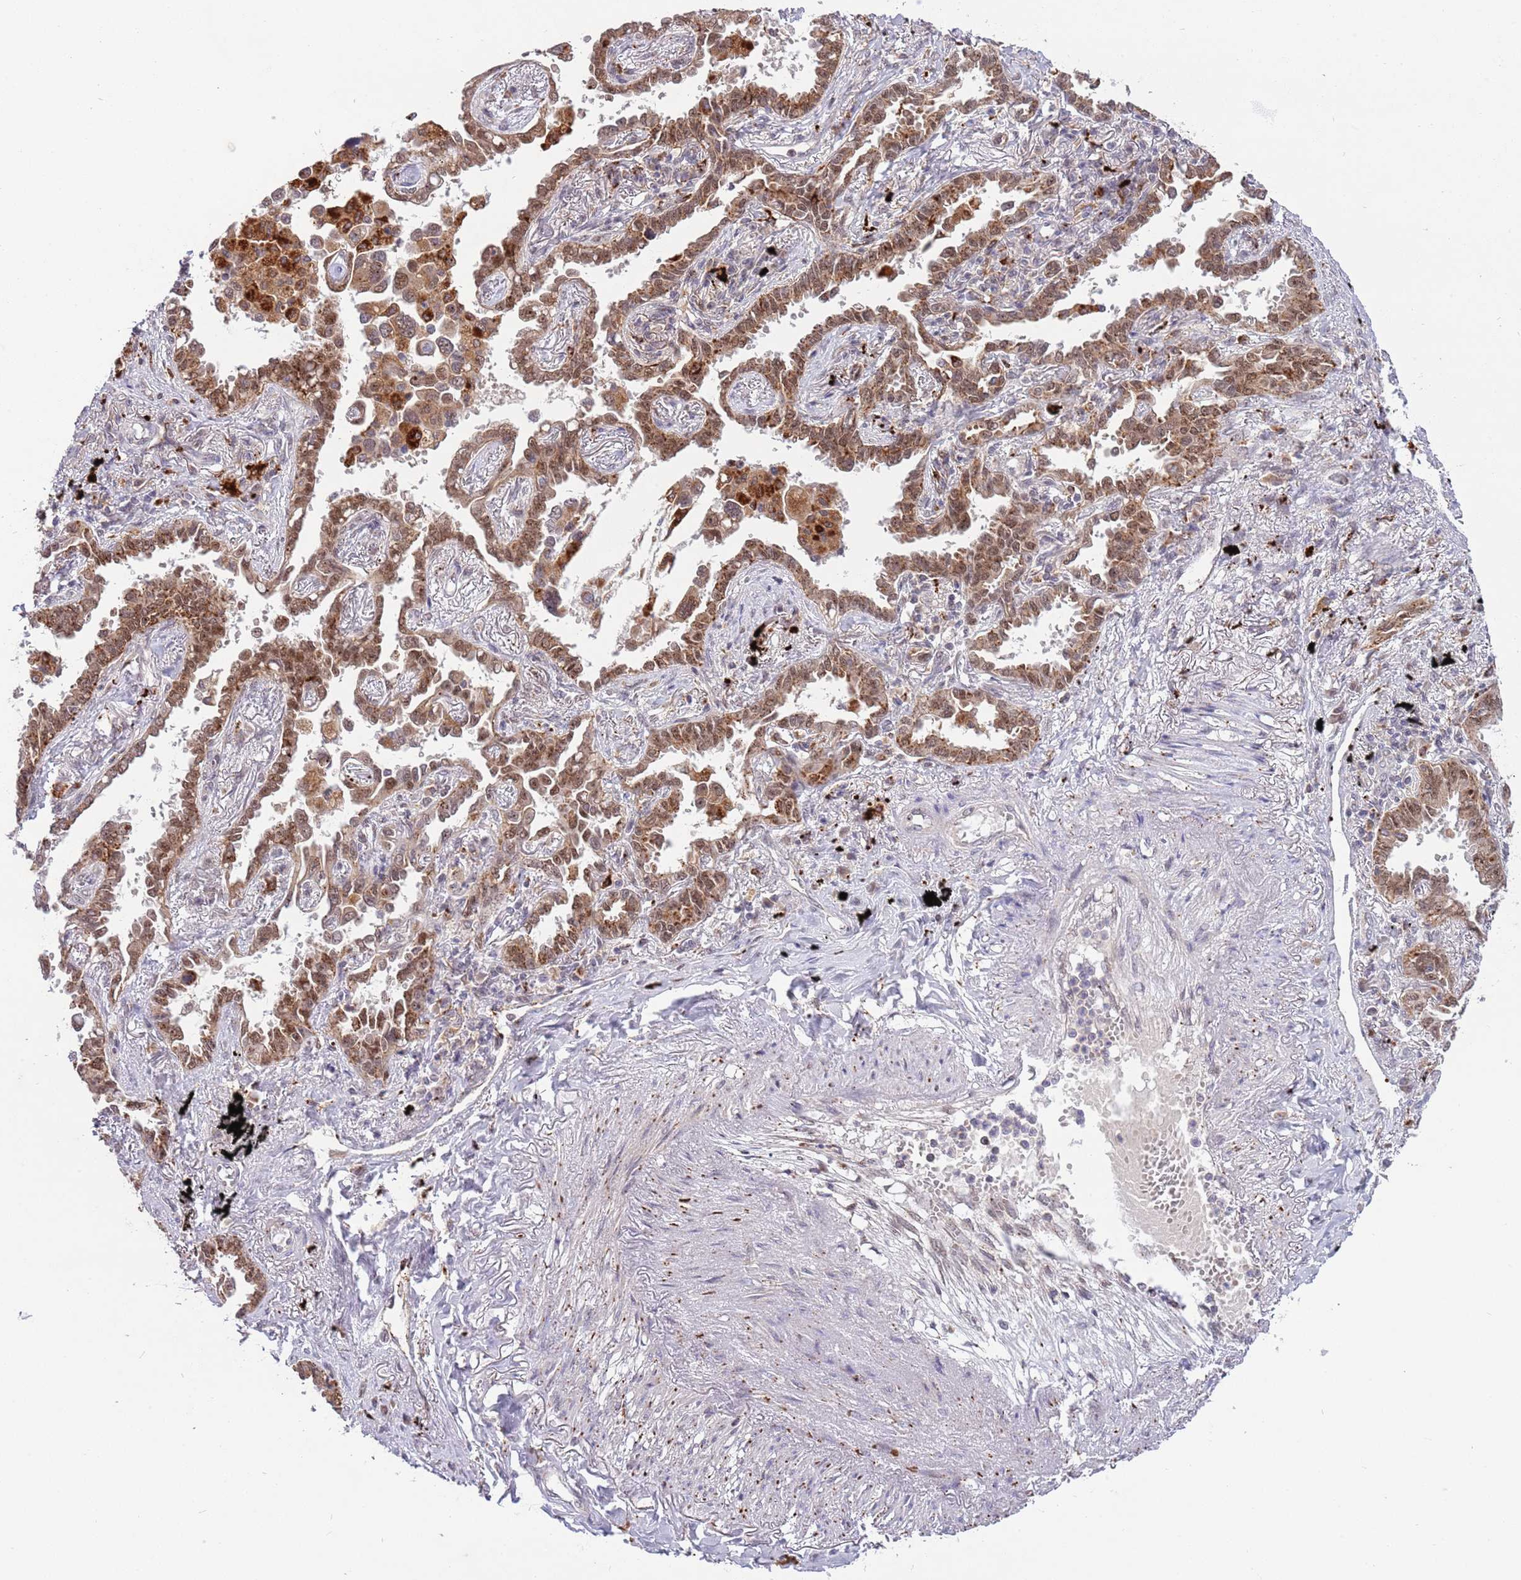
{"staining": {"intensity": "moderate", "quantity": ">75%", "location": "cytoplasmic/membranous,nuclear"}, "tissue": "lung cancer", "cell_type": "Tumor cells", "image_type": "cancer", "snomed": [{"axis": "morphology", "description": "Adenocarcinoma, NOS"}, {"axis": "topography", "description": "Lung"}], "caption": "This photomicrograph reveals adenocarcinoma (lung) stained with IHC to label a protein in brown. The cytoplasmic/membranous and nuclear of tumor cells show moderate positivity for the protein. Nuclei are counter-stained blue.", "gene": "TRIM27", "patient": {"sex": "male", "age": 67}}